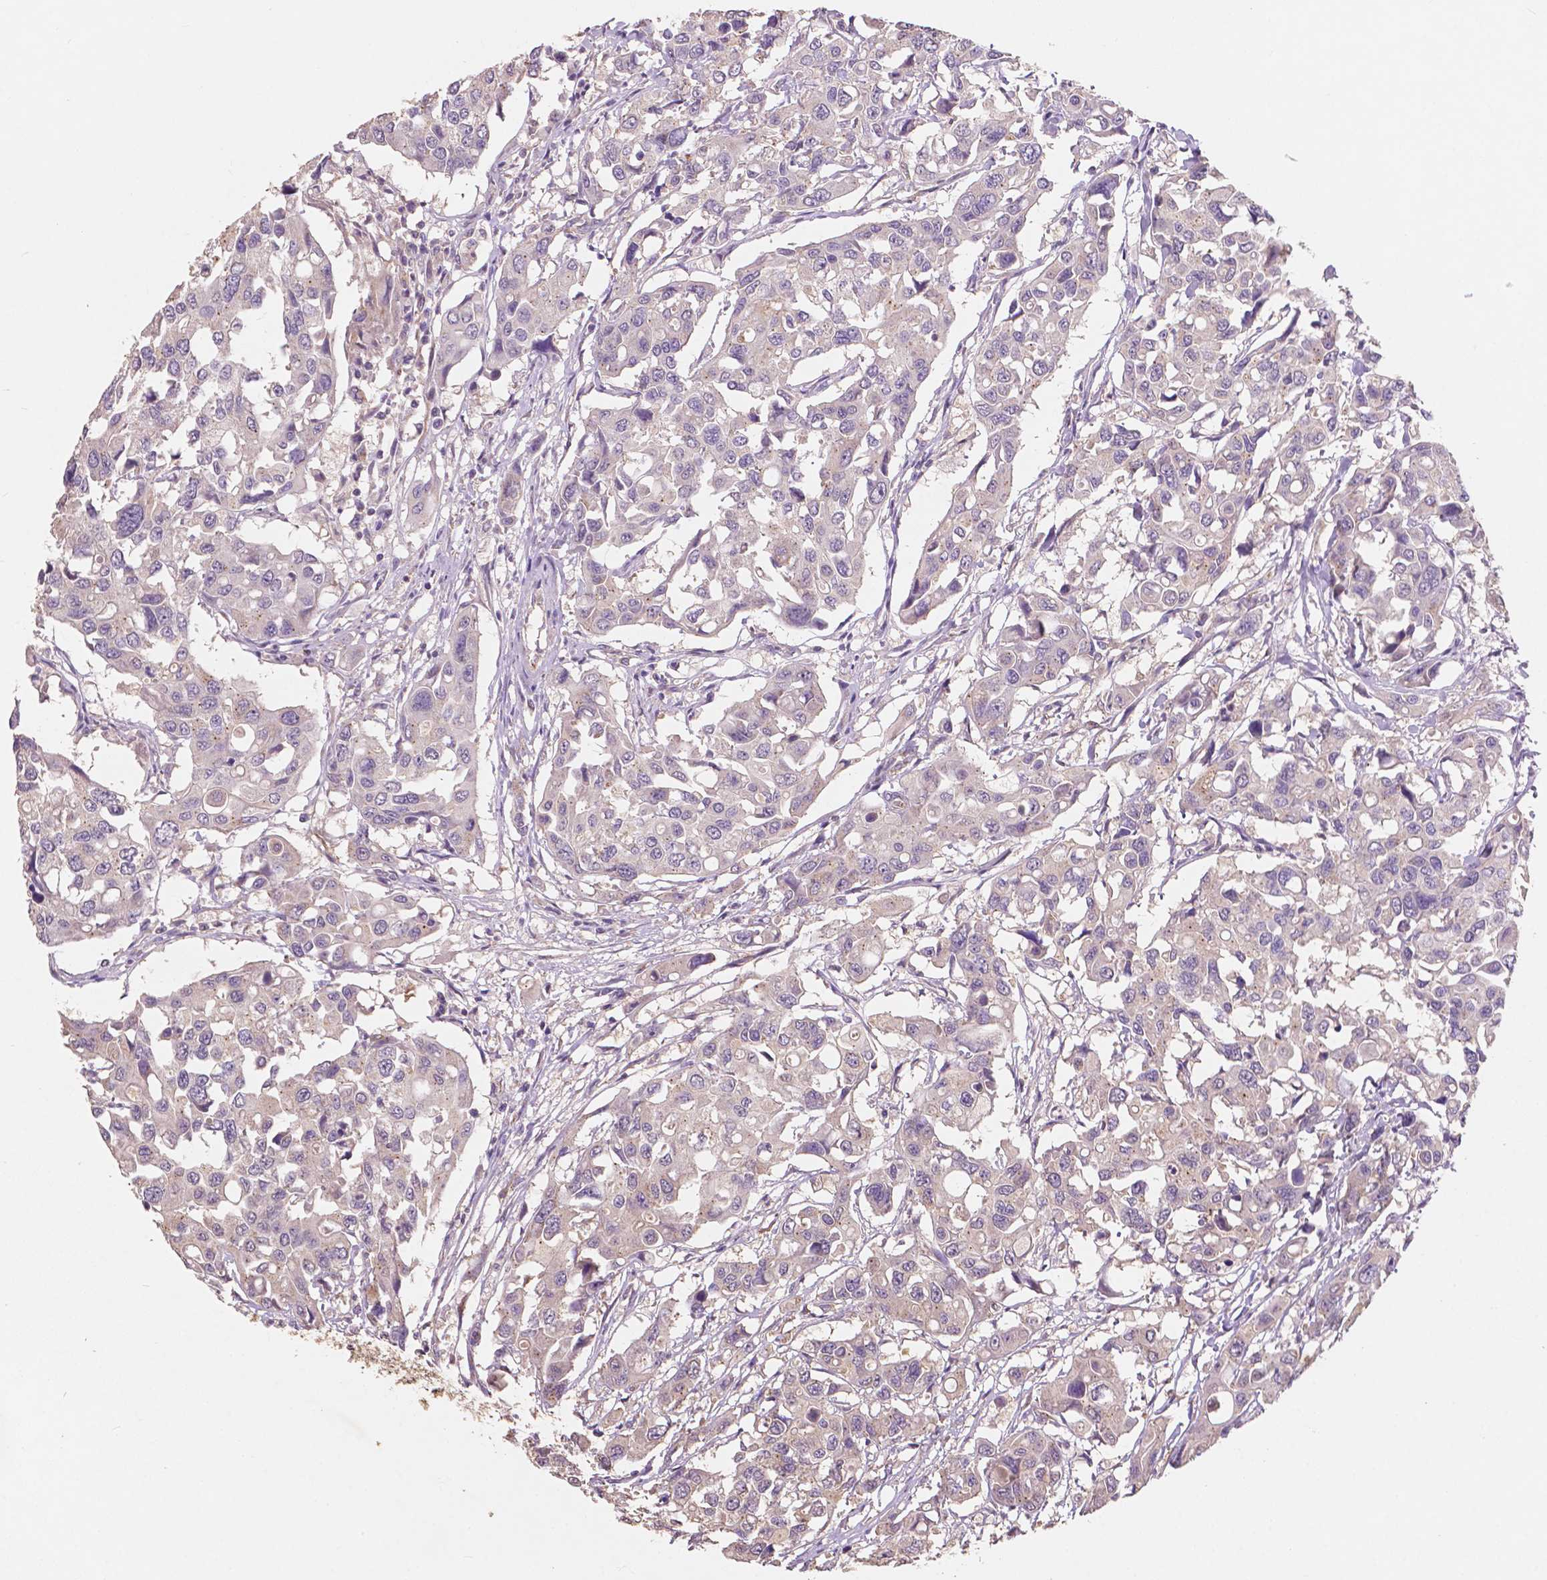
{"staining": {"intensity": "negative", "quantity": "none", "location": "none"}, "tissue": "colorectal cancer", "cell_type": "Tumor cells", "image_type": "cancer", "snomed": [{"axis": "morphology", "description": "Adenocarcinoma, NOS"}, {"axis": "topography", "description": "Colon"}], "caption": "High magnification brightfield microscopy of colorectal cancer (adenocarcinoma) stained with DAB (brown) and counterstained with hematoxylin (blue): tumor cells show no significant positivity.", "gene": "CHPT1", "patient": {"sex": "male", "age": 77}}